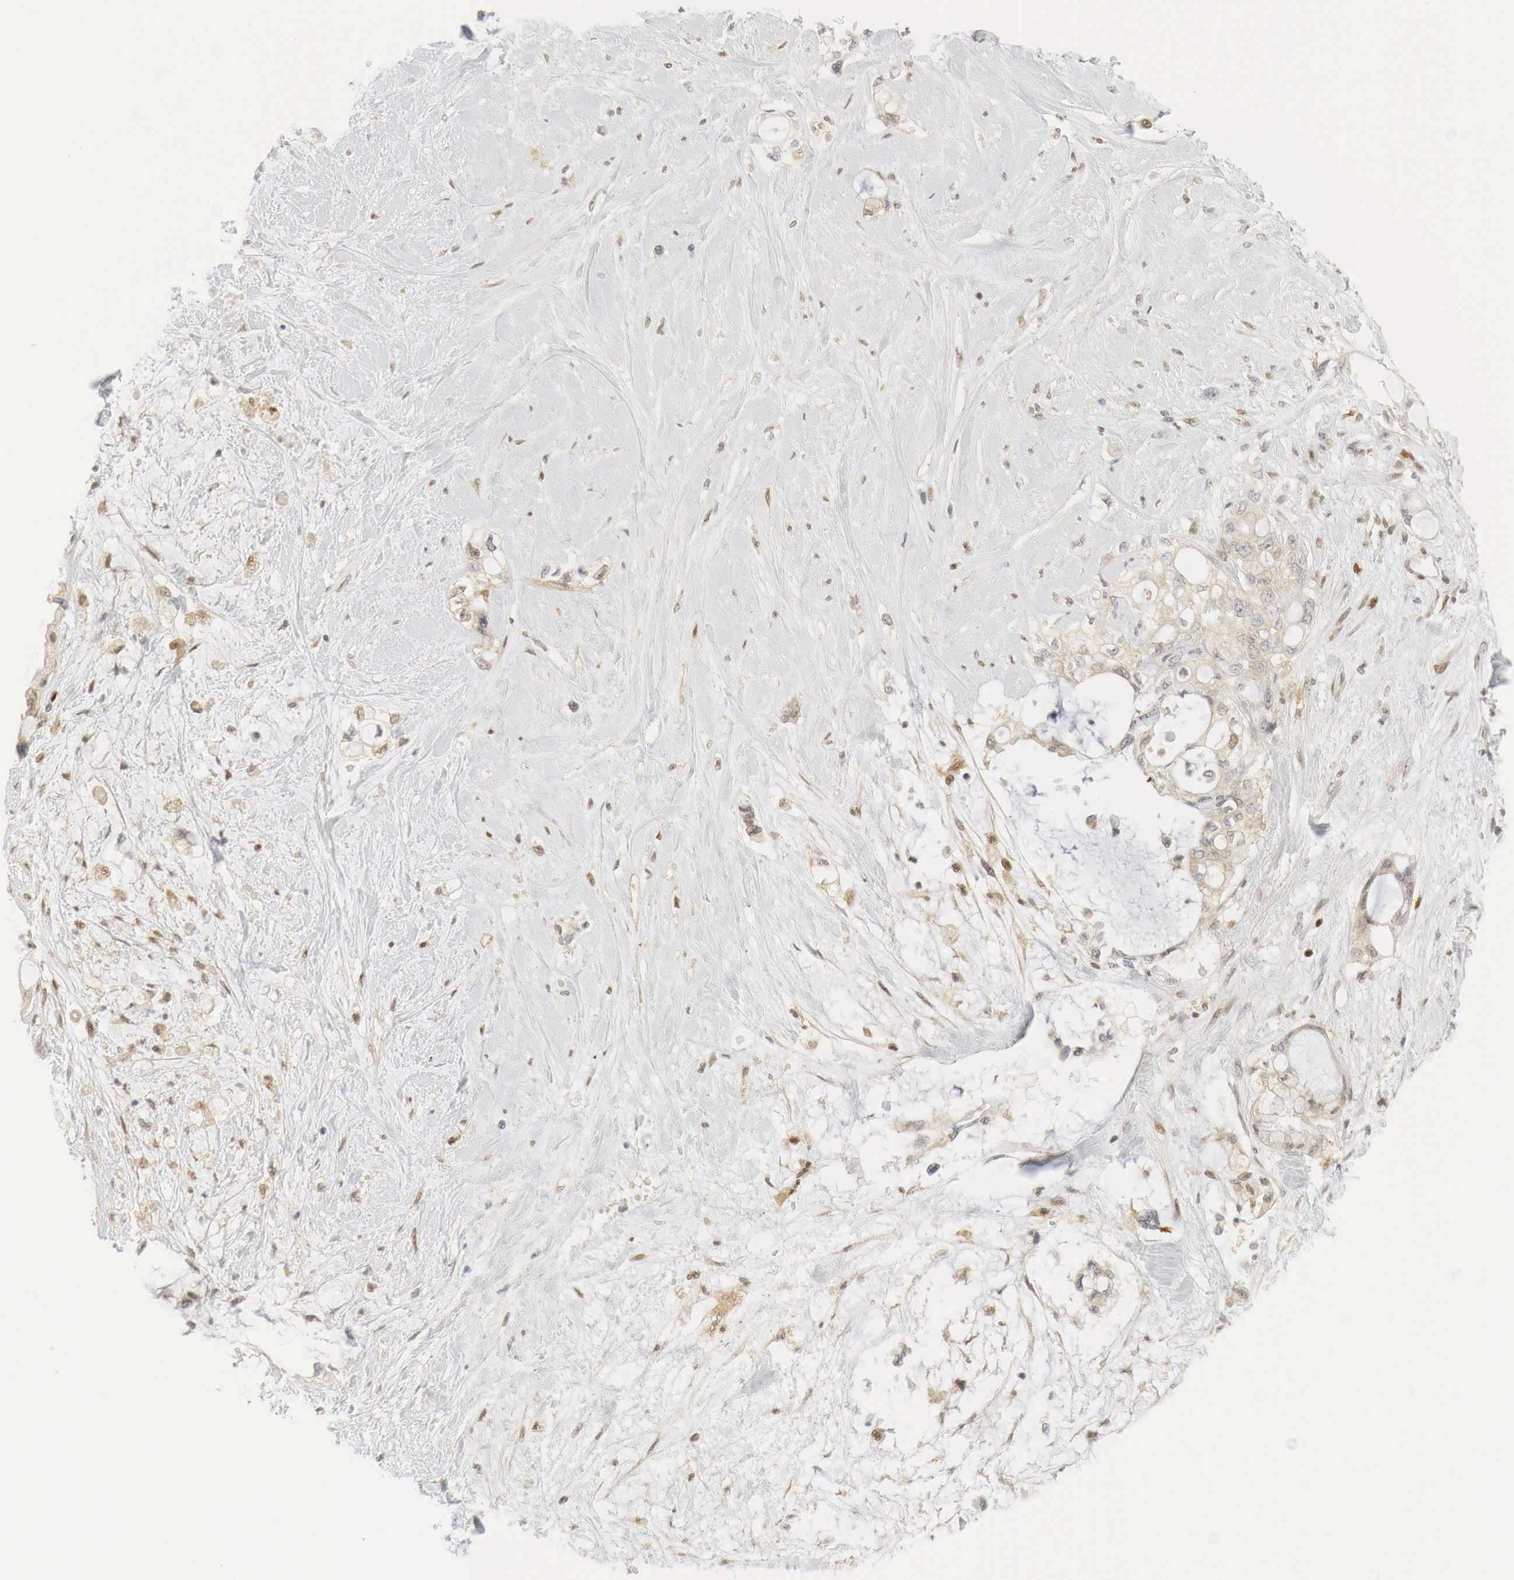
{"staining": {"intensity": "weak", "quantity": "25%-75%", "location": "cytoplasmic/membranous,nuclear"}, "tissue": "pancreatic cancer", "cell_type": "Tumor cells", "image_type": "cancer", "snomed": [{"axis": "morphology", "description": "Adenocarcinoma, NOS"}, {"axis": "topography", "description": "Pancreas"}], "caption": "Tumor cells display weak cytoplasmic/membranous and nuclear staining in about 25%-75% of cells in pancreatic cancer (adenocarcinoma). (brown staining indicates protein expression, while blue staining denotes nuclei).", "gene": "MYC", "patient": {"sex": "female", "age": 70}}